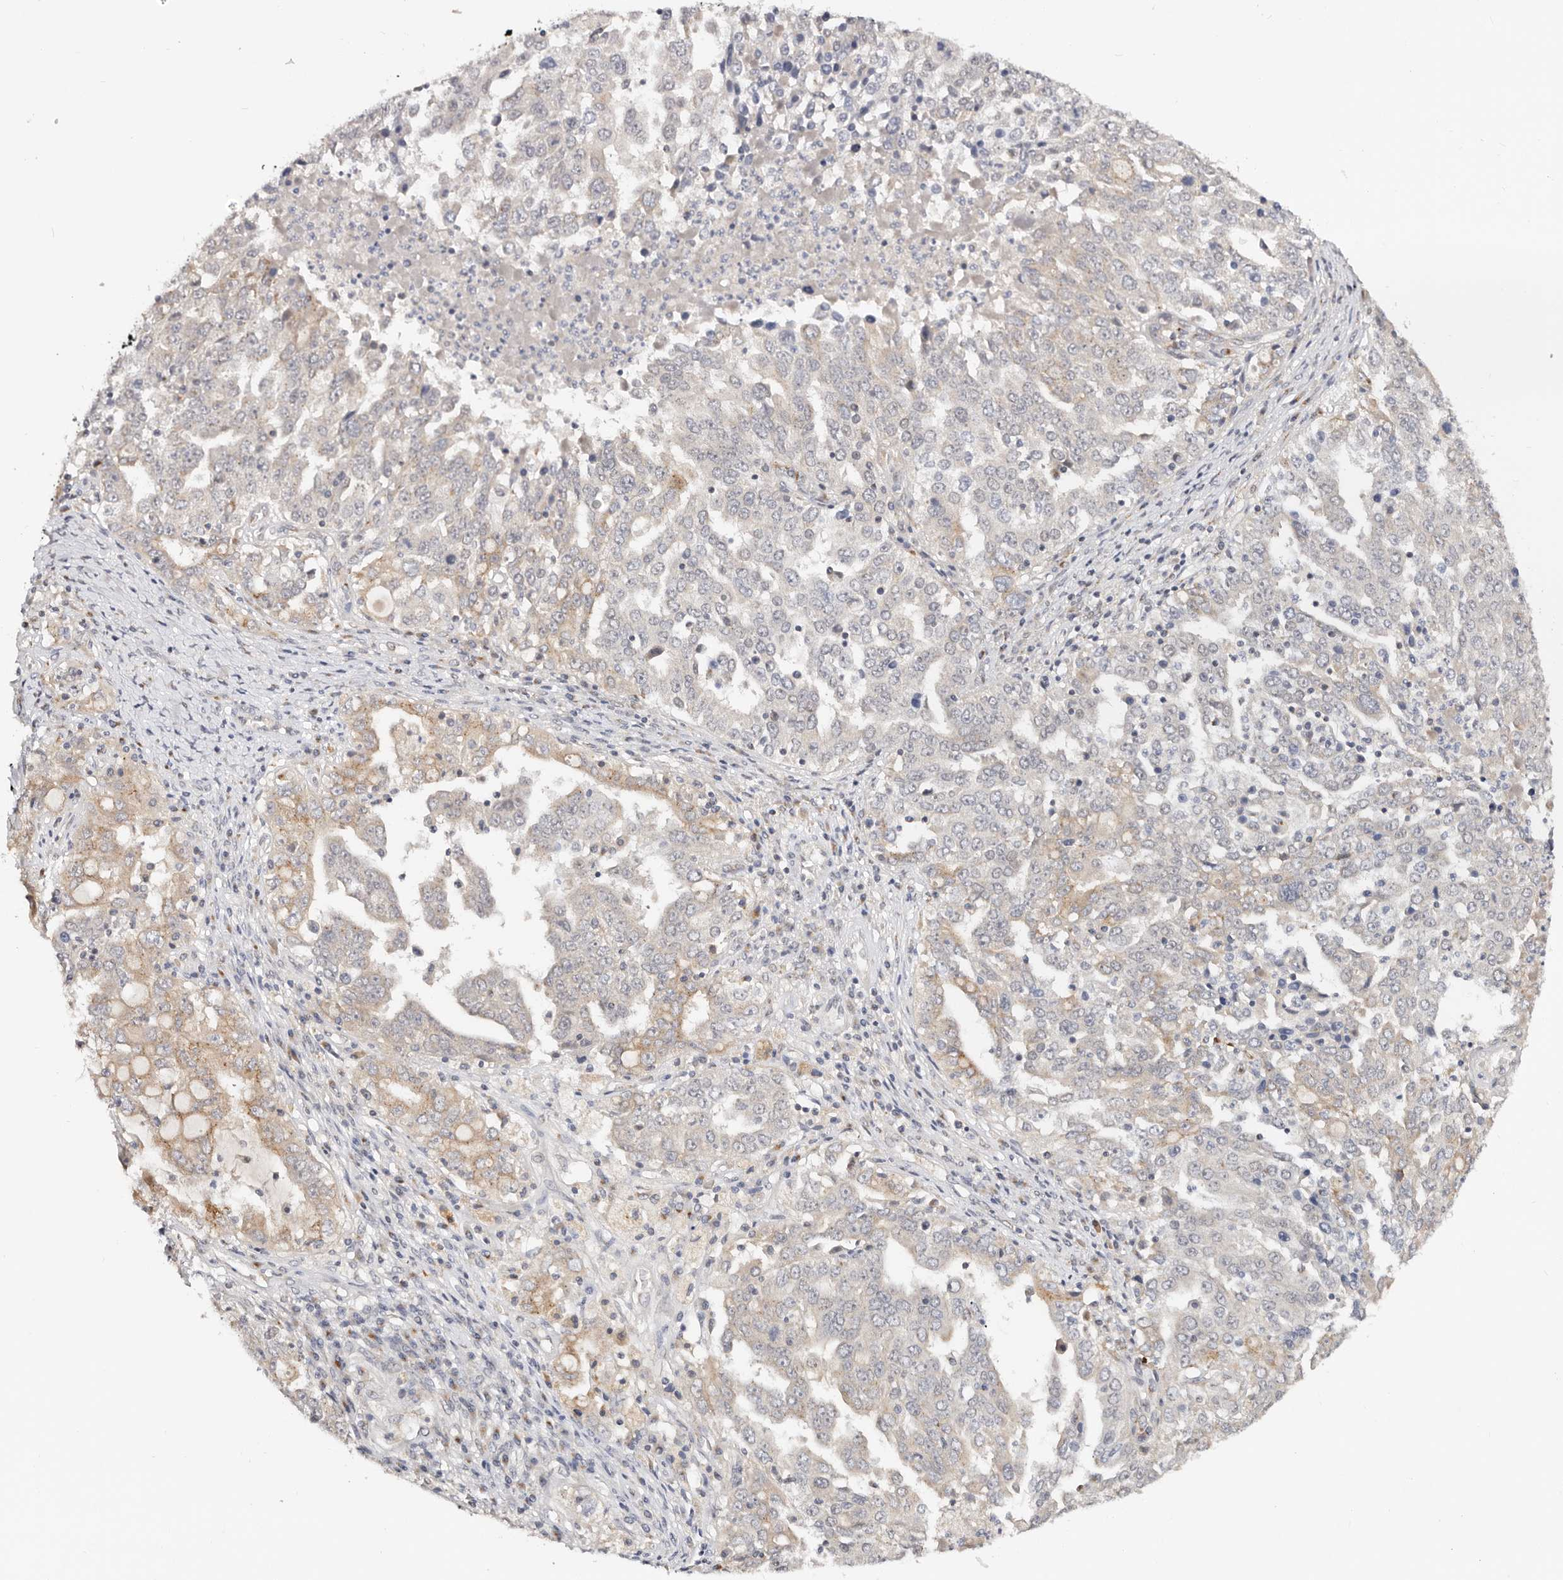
{"staining": {"intensity": "moderate", "quantity": "25%-75%", "location": "cytoplasmic/membranous"}, "tissue": "ovarian cancer", "cell_type": "Tumor cells", "image_type": "cancer", "snomed": [{"axis": "morphology", "description": "Carcinoma, endometroid"}, {"axis": "topography", "description": "Ovary"}], "caption": "Ovarian endometroid carcinoma tissue demonstrates moderate cytoplasmic/membranous positivity in about 25%-75% of tumor cells, visualized by immunohistochemistry. The staining was performed using DAB, with brown indicating positive protein expression. Nuclei are stained blue with hematoxylin.", "gene": "VIPAS39", "patient": {"sex": "female", "age": 62}}